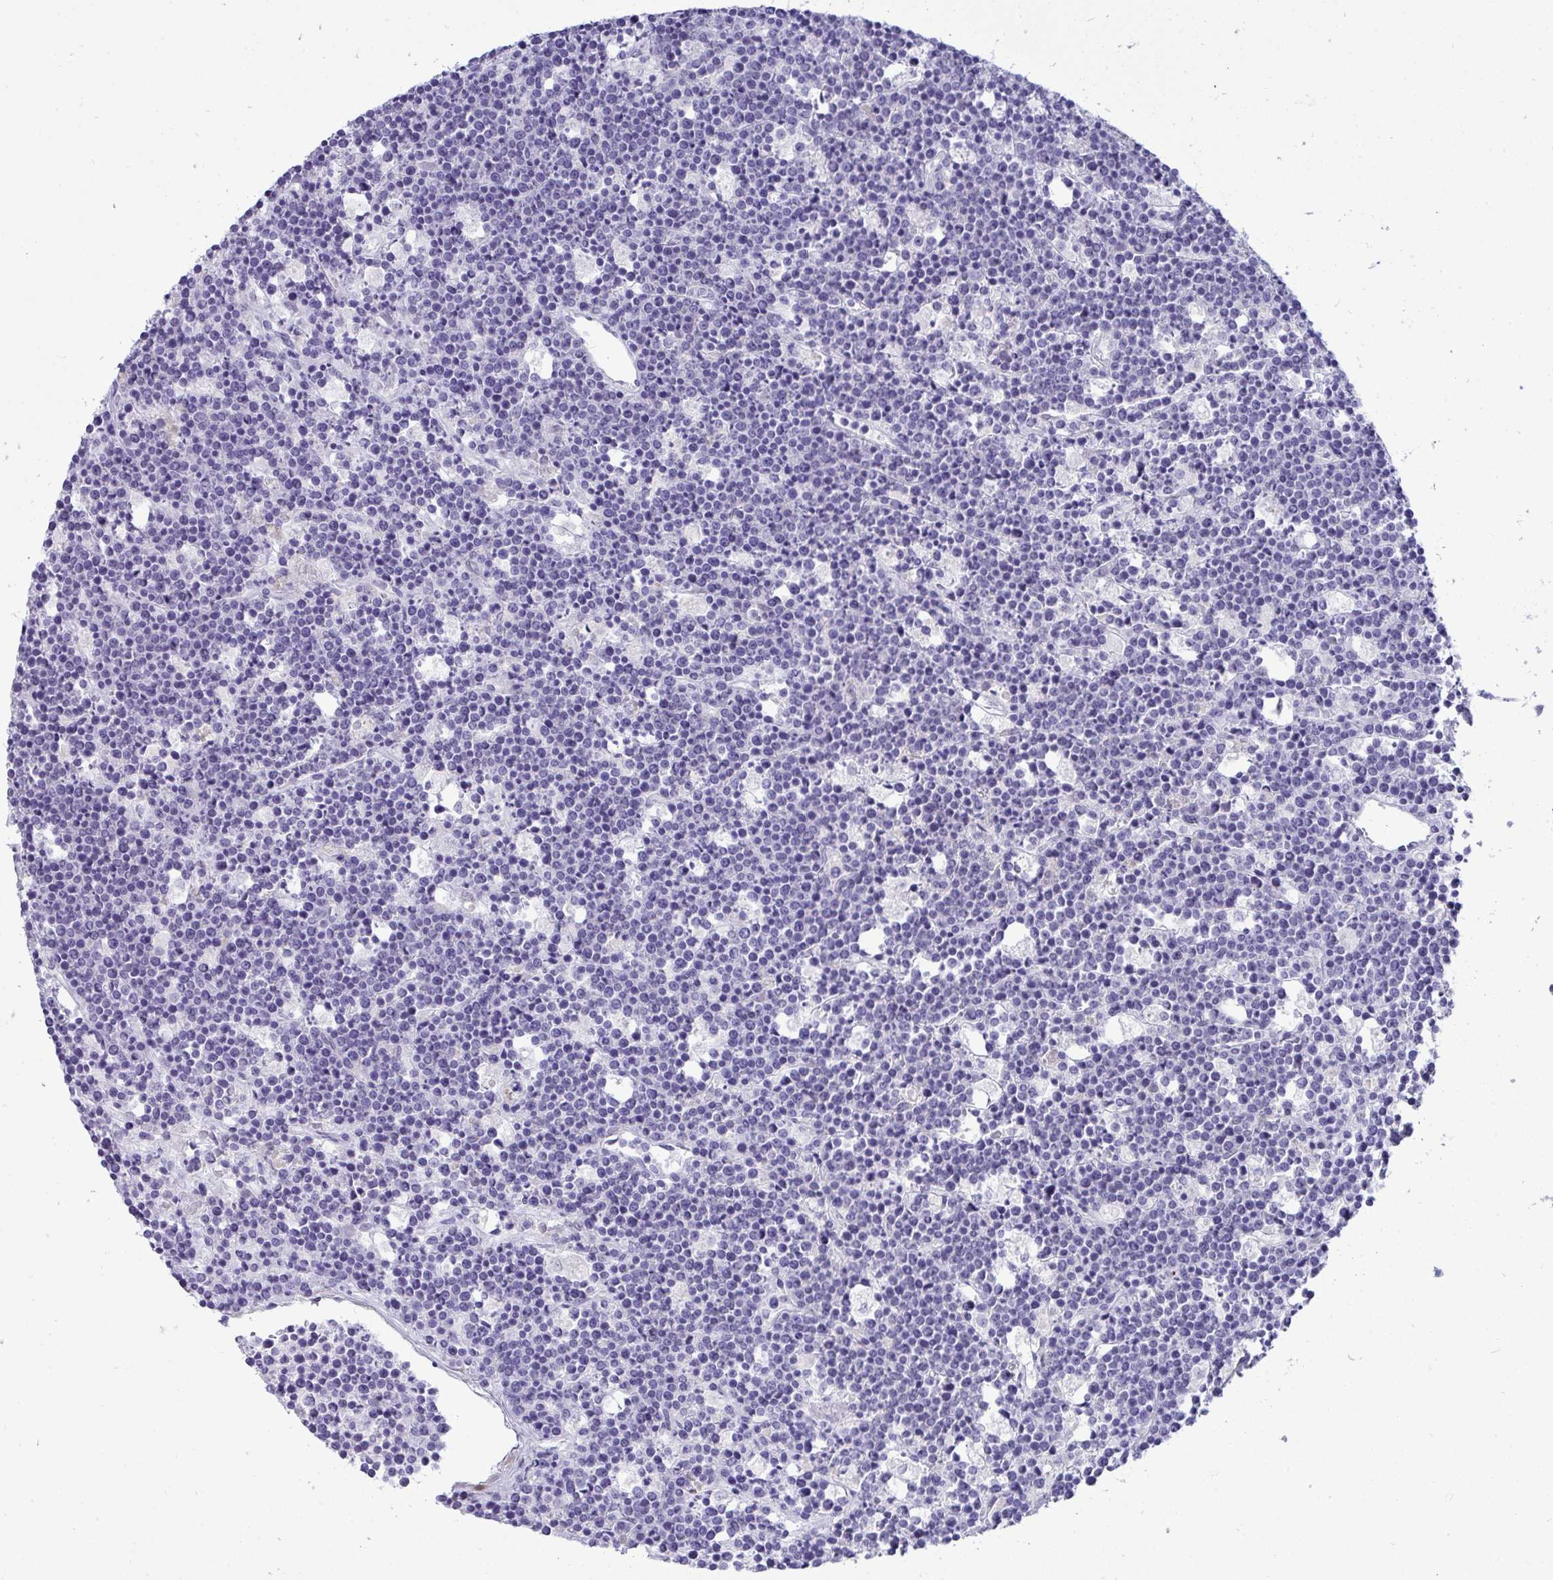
{"staining": {"intensity": "negative", "quantity": "none", "location": "none"}, "tissue": "lymphoma", "cell_type": "Tumor cells", "image_type": "cancer", "snomed": [{"axis": "morphology", "description": "Malignant lymphoma, non-Hodgkin's type, High grade"}, {"axis": "topography", "description": "Ovary"}], "caption": "A histopathology image of lymphoma stained for a protein demonstrates no brown staining in tumor cells.", "gene": "HSPB6", "patient": {"sex": "female", "age": 56}}